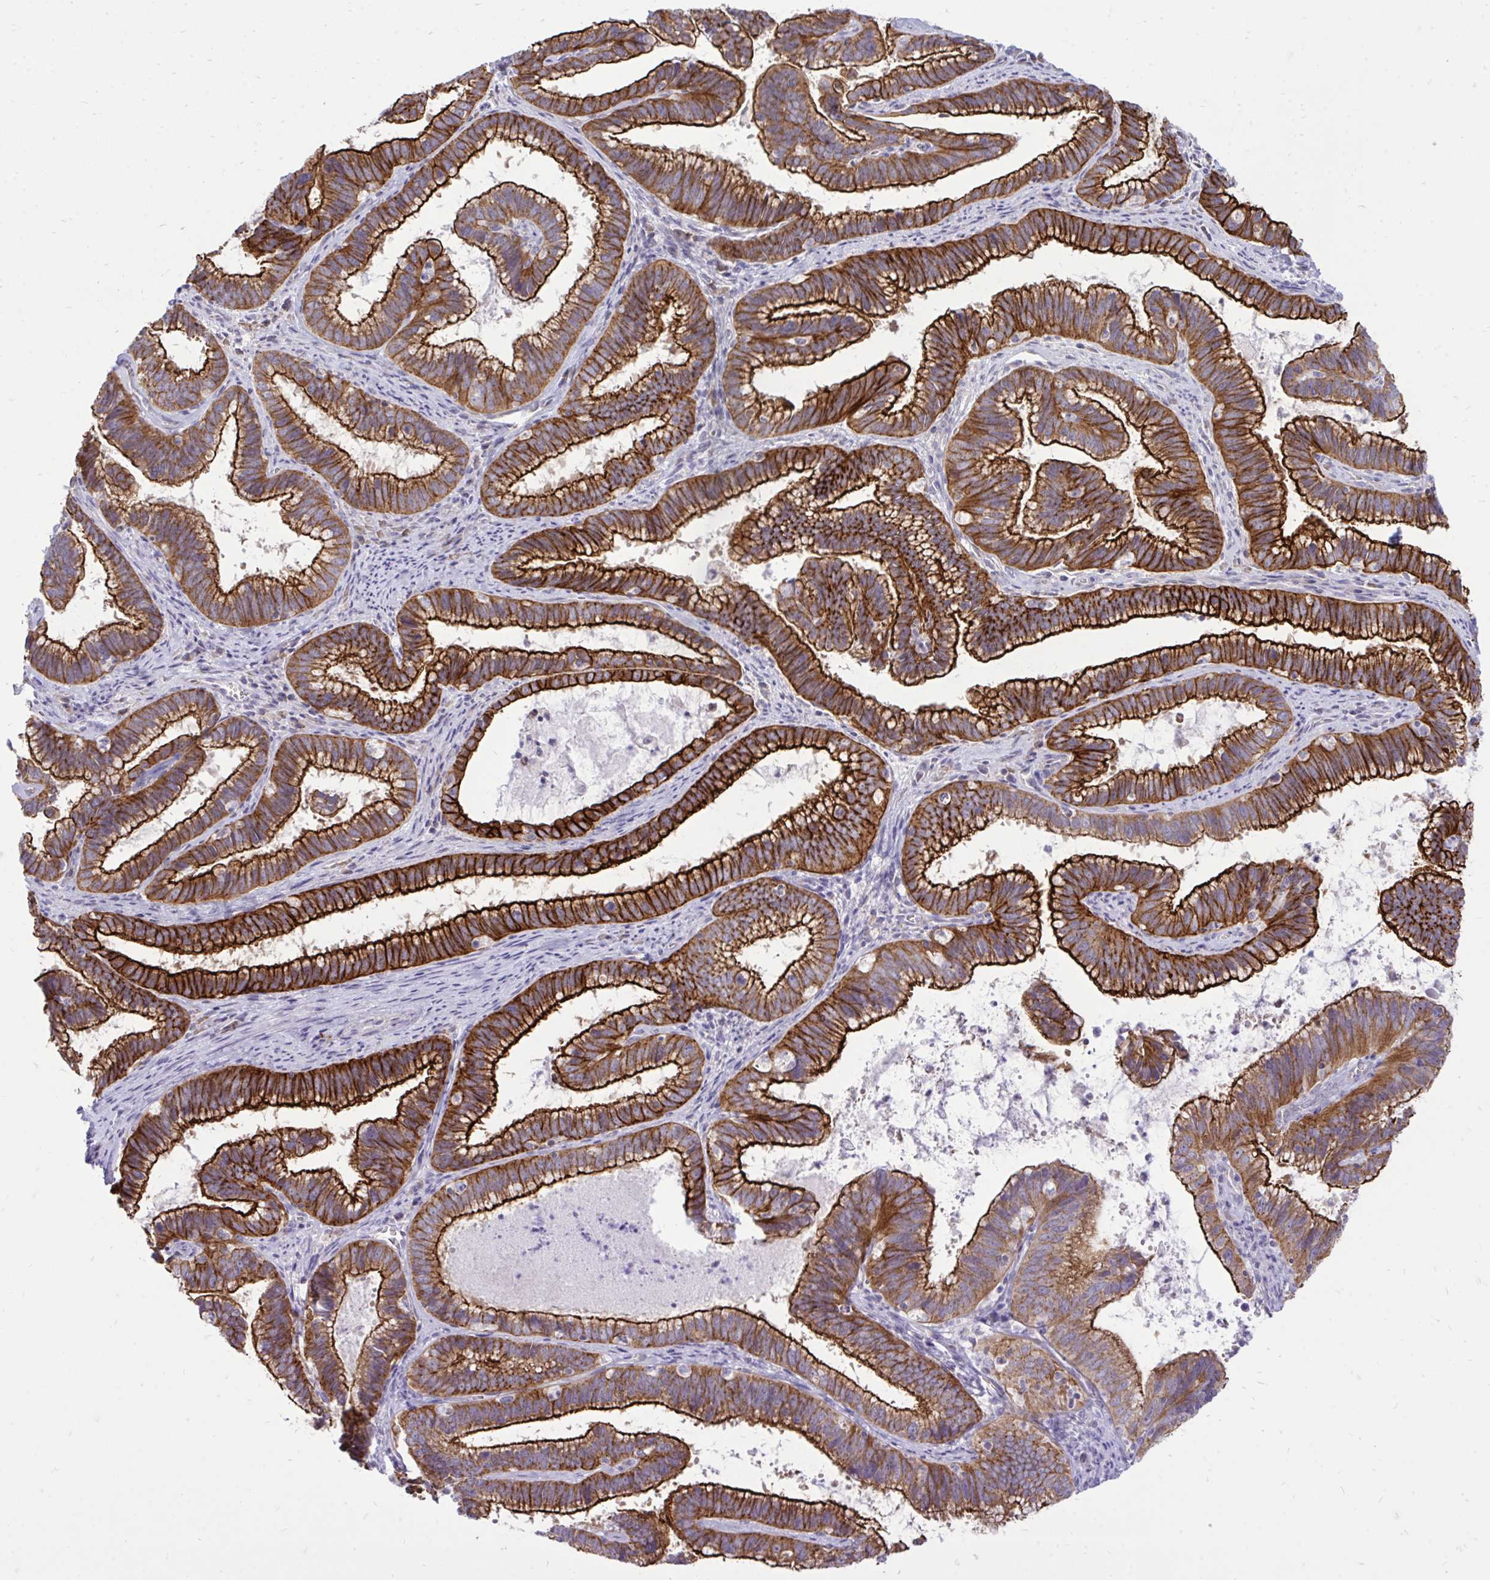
{"staining": {"intensity": "strong", "quantity": ">75%", "location": "cytoplasmic/membranous"}, "tissue": "cervical cancer", "cell_type": "Tumor cells", "image_type": "cancer", "snomed": [{"axis": "morphology", "description": "Adenocarcinoma, NOS"}, {"axis": "topography", "description": "Cervix"}], "caption": "Protein expression analysis of adenocarcinoma (cervical) displays strong cytoplasmic/membranous expression in about >75% of tumor cells. The staining is performed using DAB brown chromogen to label protein expression. The nuclei are counter-stained blue using hematoxylin.", "gene": "SPTBN2", "patient": {"sex": "female", "age": 61}}